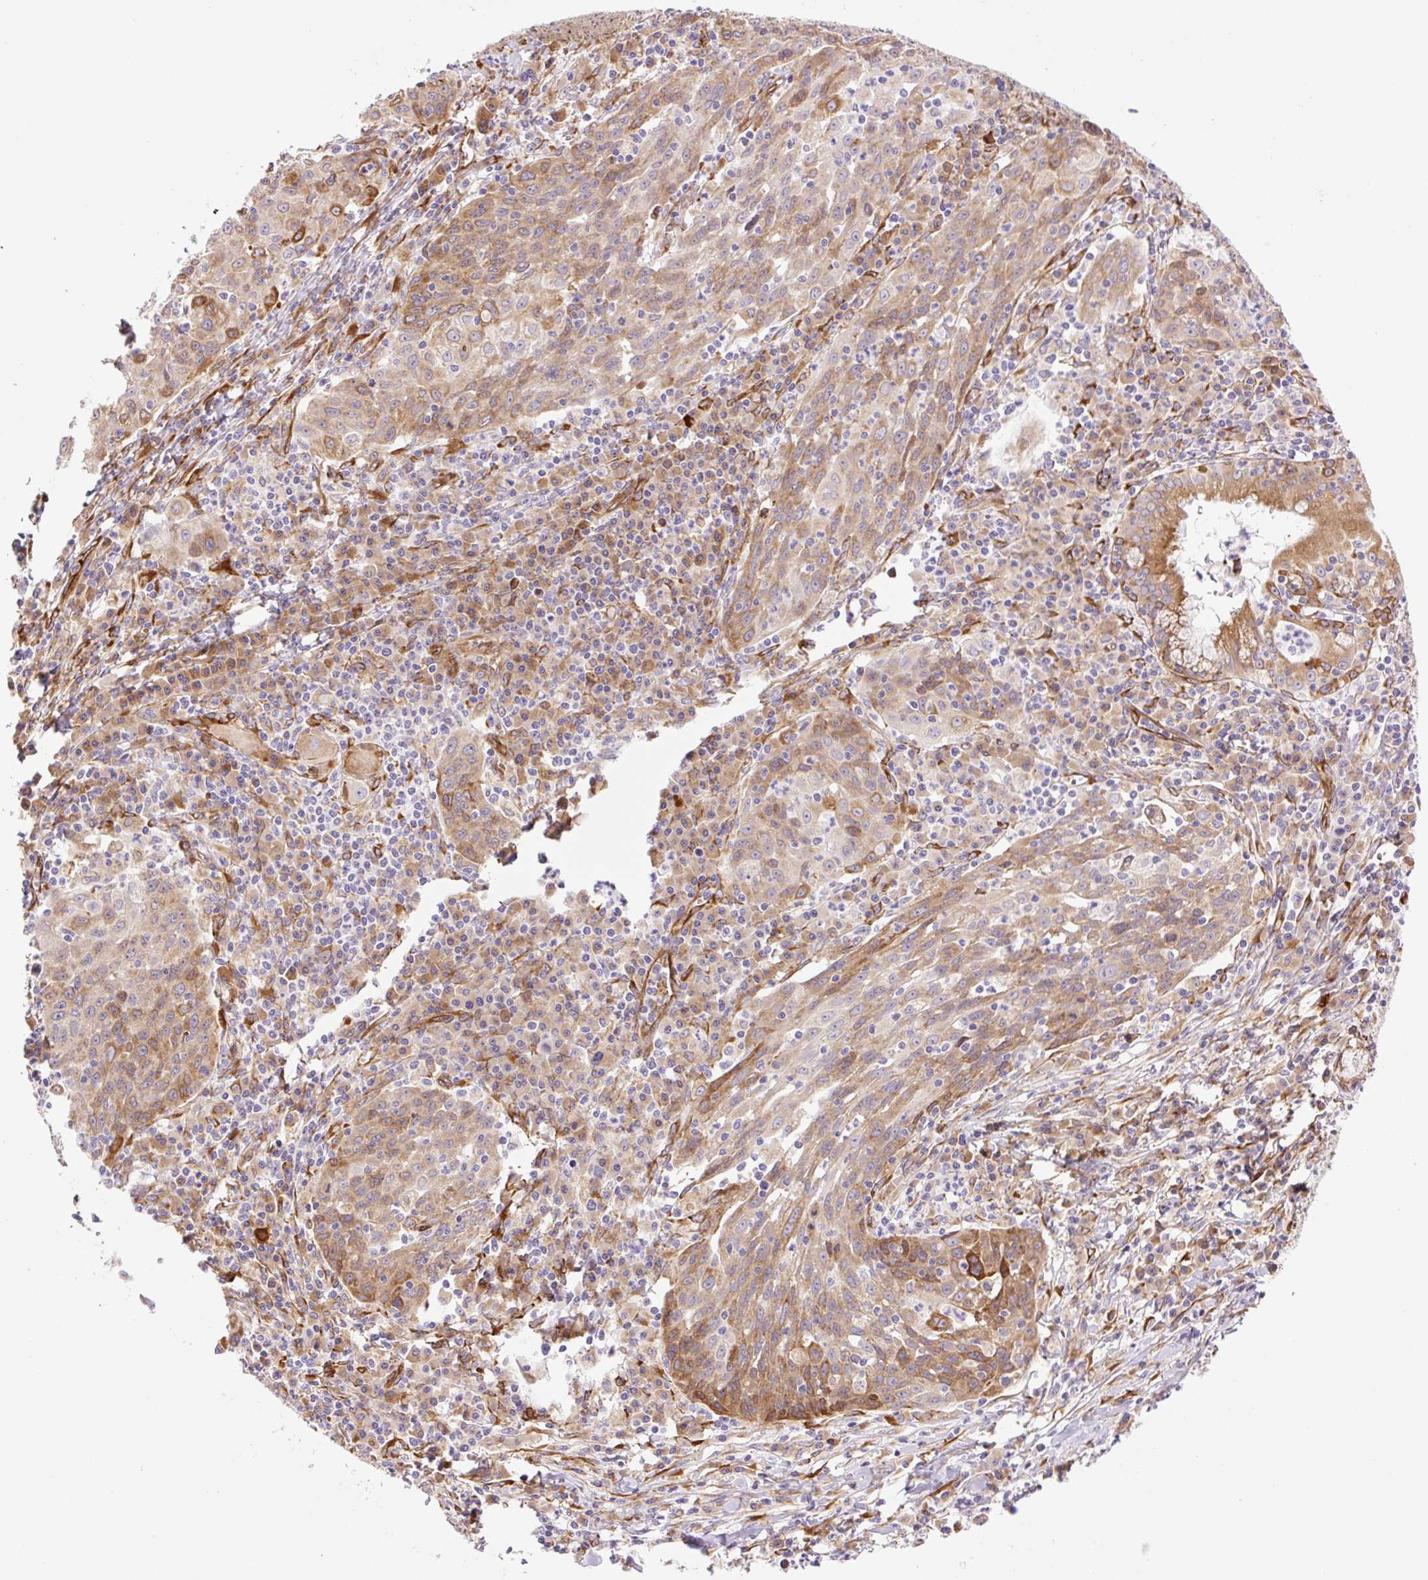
{"staining": {"intensity": "moderate", "quantity": ">75%", "location": "cytoplasmic/membranous"}, "tissue": "lung cancer", "cell_type": "Tumor cells", "image_type": "cancer", "snomed": [{"axis": "morphology", "description": "Squamous cell carcinoma, NOS"}, {"axis": "morphology", "description": "Squamous cell carcinoma, metastatic, NOS"}, {"axis": "topography", "description": "Bronchus"}, {"axis": "topography", "description": "Lung"}], "caption": "Lung cancer tissue displays moderate cytoplasmic/membranous positivity in about >75% of tumor cells", "gene": "RAB30", "patient": {"sex": "male", "age": 62}}